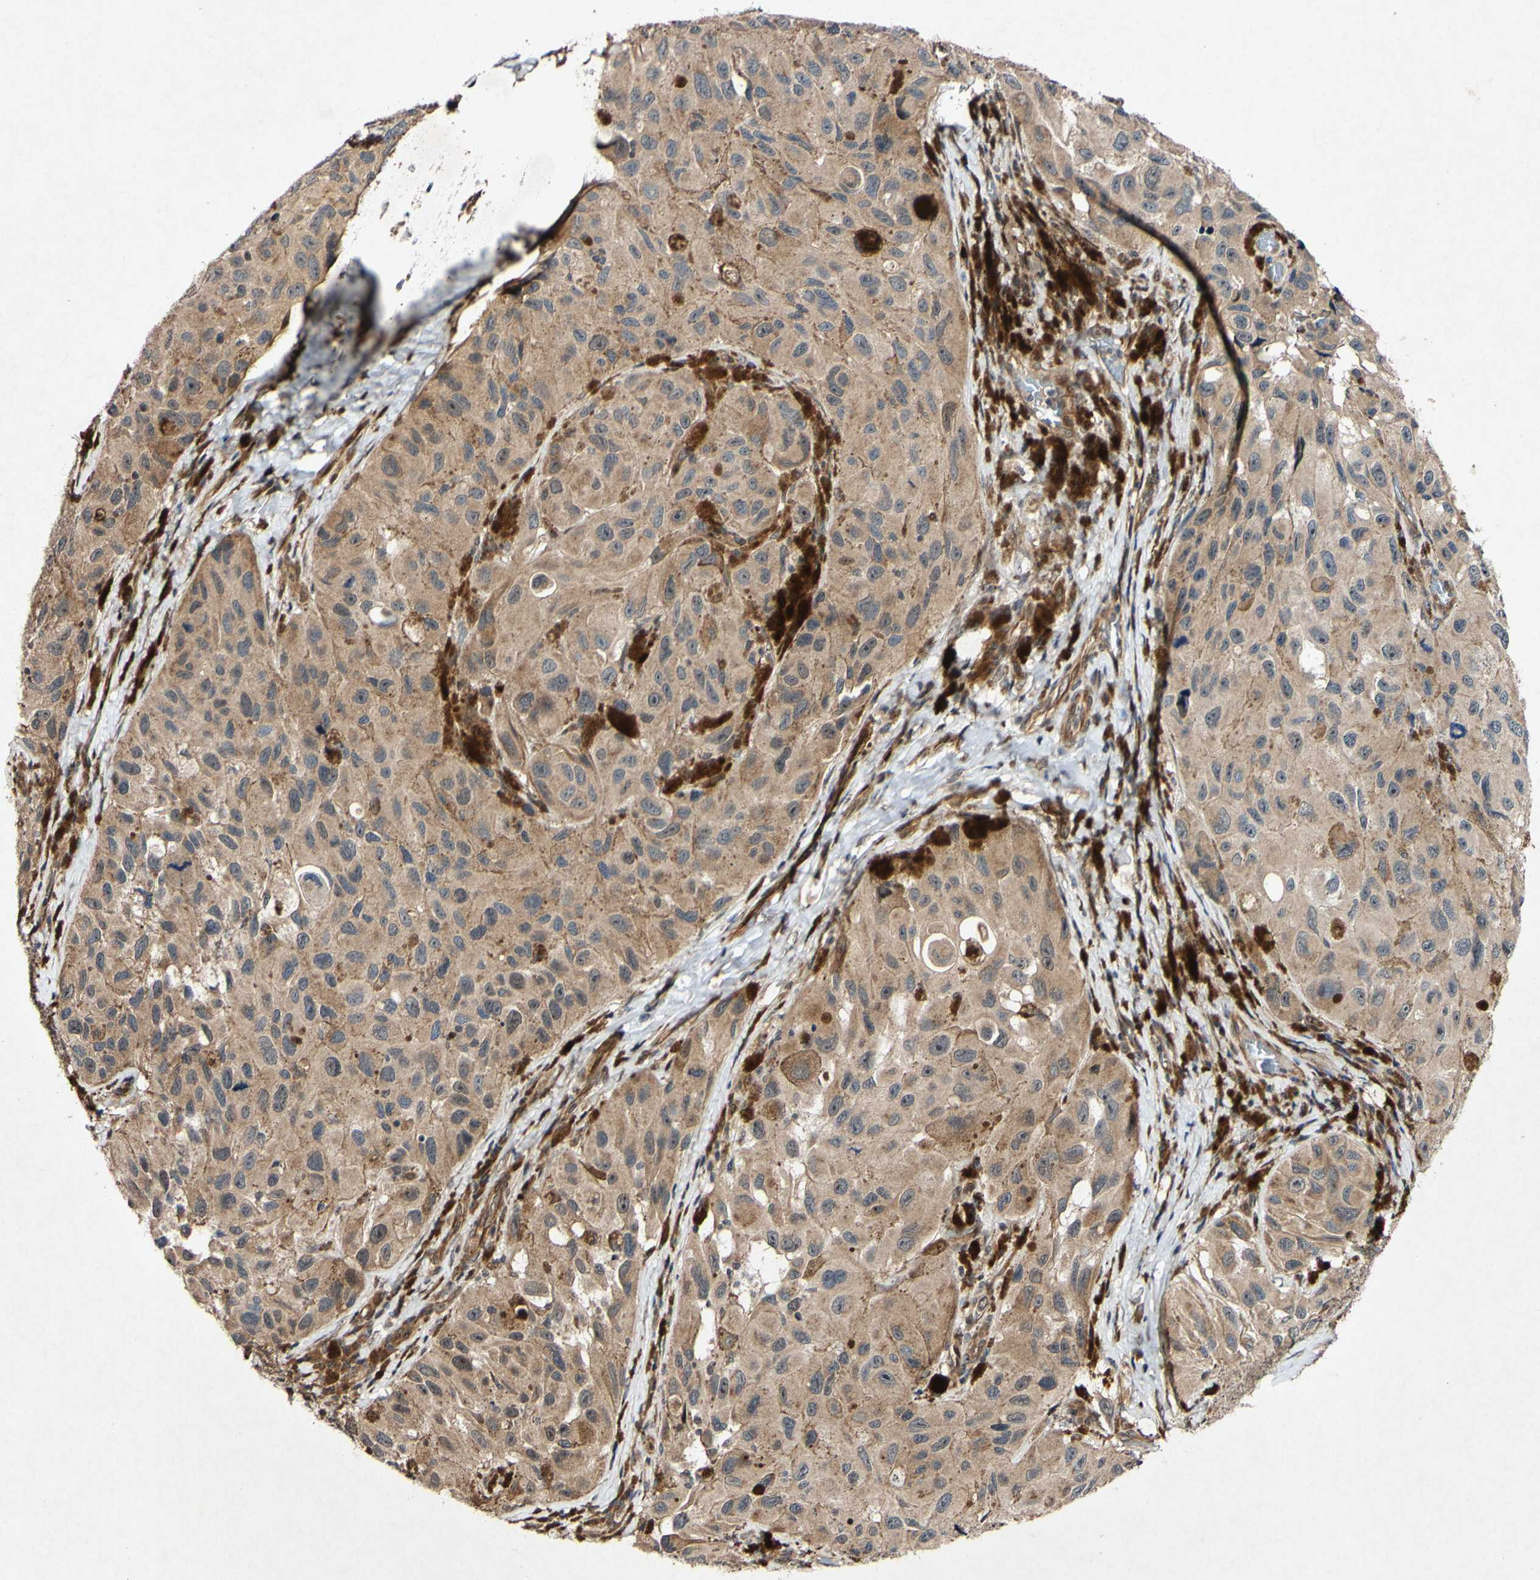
{"staining": {"intensity": "moderate", "quantity": ">75%", "location": "cytoplasmic/membranous"}, "tissue": "melanoma", "cell_type": "Tumor cells", "image_type": "cancer", "snomed": [{"axis": "morphology", "description": "Malignant melanoma, NOS"}, {"axis": "topography", "description": "Skin"}], "caption": "Immunohistochemistry (IHC) image of neoplastic tissue: human melanoma stained using immunohistochemistry reveals medium levels of moderate protein expression localized specifically in the cytoplasmic/membranous of tumor cells, appearing as a cytoplasmic/membranous brown color.", "gene": "CSNK1E", "patient": {"sex": "female", "age": 73}}